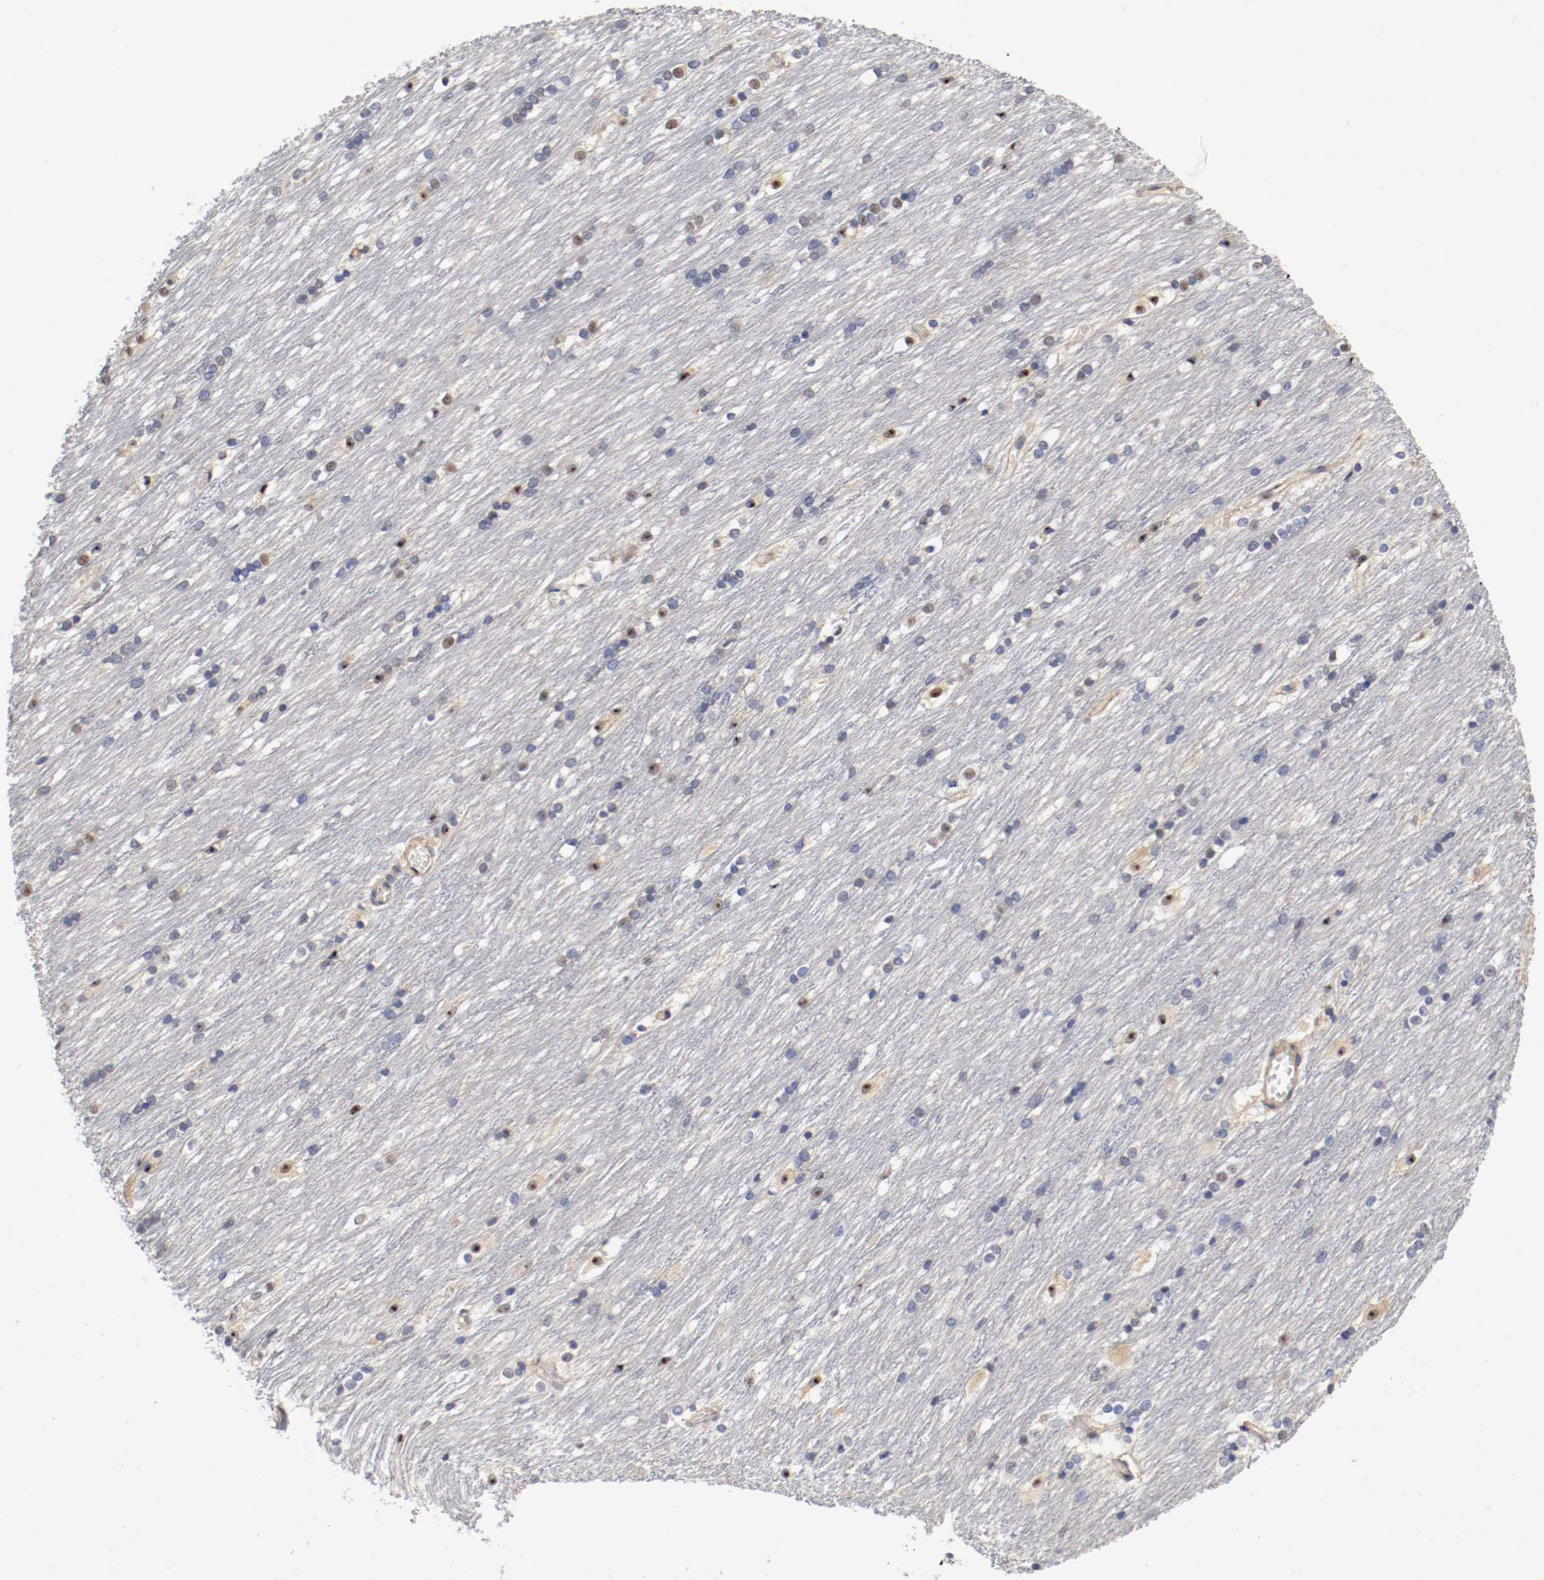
{"staining": {"intensity": "weak", "quantity": ">75%", "location": "cytoplasmic/membranous"}, "tissue": "caudate", "cell_type": "Glial cells", "image_type": "normal", "snomed": [{"axis": "morphology", "description": "Normal tissue, NOS"}, {"axis": "topography", "description": "Lateral ventricle wall"}], "caption": "Weak cytoplasmic/membranous protein staining is appreciated in approximately >75% of glial cells in caudate. (brown staining indicates protein expression, while blue staining denotes nuclei).", "gene": "TNFSF12", "patient": {"sex": "female", "age": 19}}